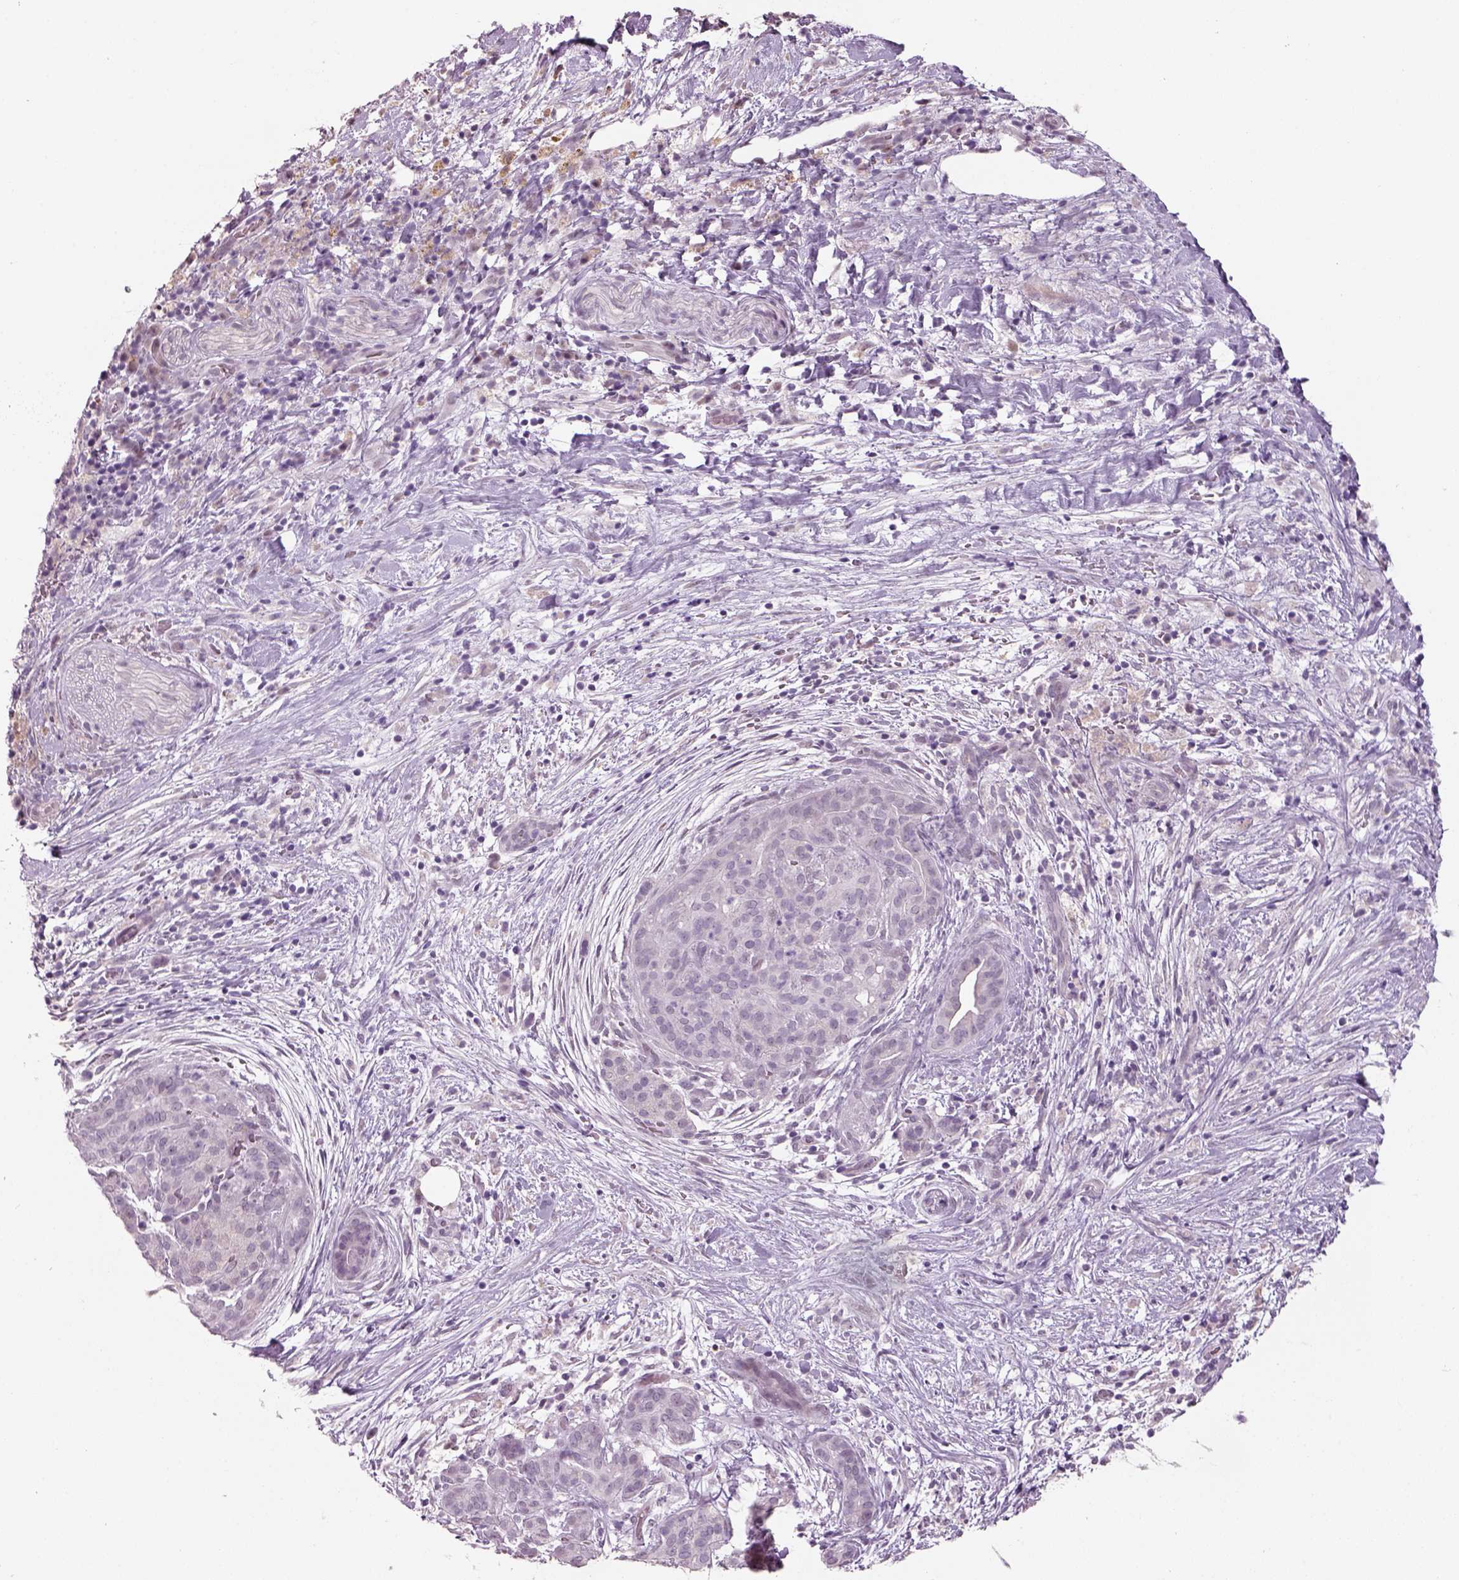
{"staining": {"intensity": "negative", "quantity": "none", "location": "none"}, "tissue": "pancreatic cancer", "cell_type": "Tumor cells", "image_type": "cancer", "snomed": [{"axis": "morphology", "description": "Adenocarcinoma, NOS"}, {"axis": "topography", "description": "Pancreas"}], "caption": "High power microscopy photomicrograph of an immunohistochemistry micrograph of pancreatic cancer (adenocarcinoma), revealing no significant positivity in tumor cells.", "gene": "NAT8", "patient": {"sex": "male", "age": 44}}